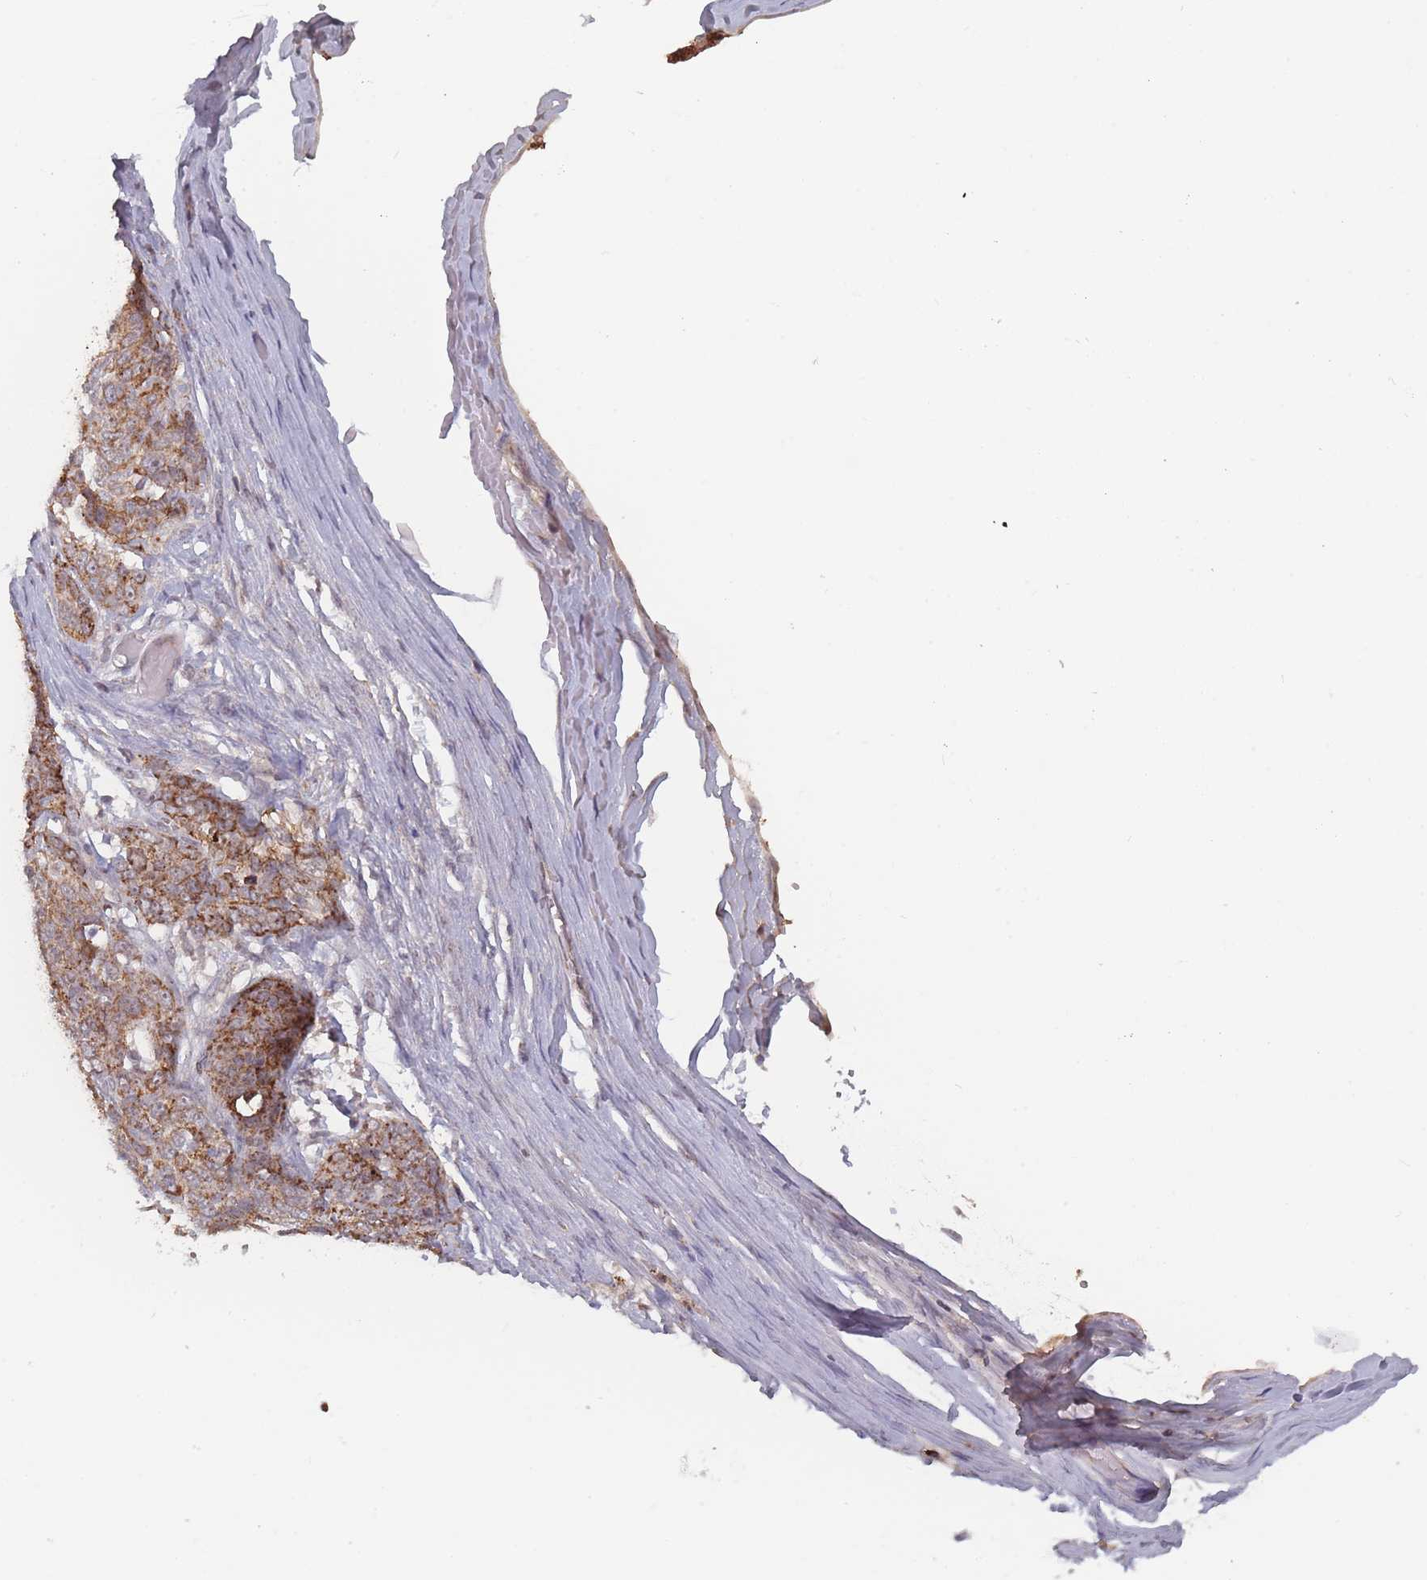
{"staining": {"intensity": "moderate", "quantity": ">75%", "location": "cytoplasmic/membranous"}, "tissue": "ovarian cancer", "cell_type": "Tumor cells", "image_type": "cancer", "snomed": [{"axis": "morphology", "description": "Cystadenocarcinoma, serous, NOS"}, {"axis": "topography", "description": "Ovary"}], "caption": "A photomicrograph of human serous cystadenocarcinoma (ovarian) stained for a protein reveals moderate cytoplasmic/membranous brown staining in tumor cells. Using DAB (brown) and hematoxylin (blue) stains, captured at high magnification using brightfield microscopy.", "gene": "TMEM232", "patient": {"sex": "female", "age": 44}}